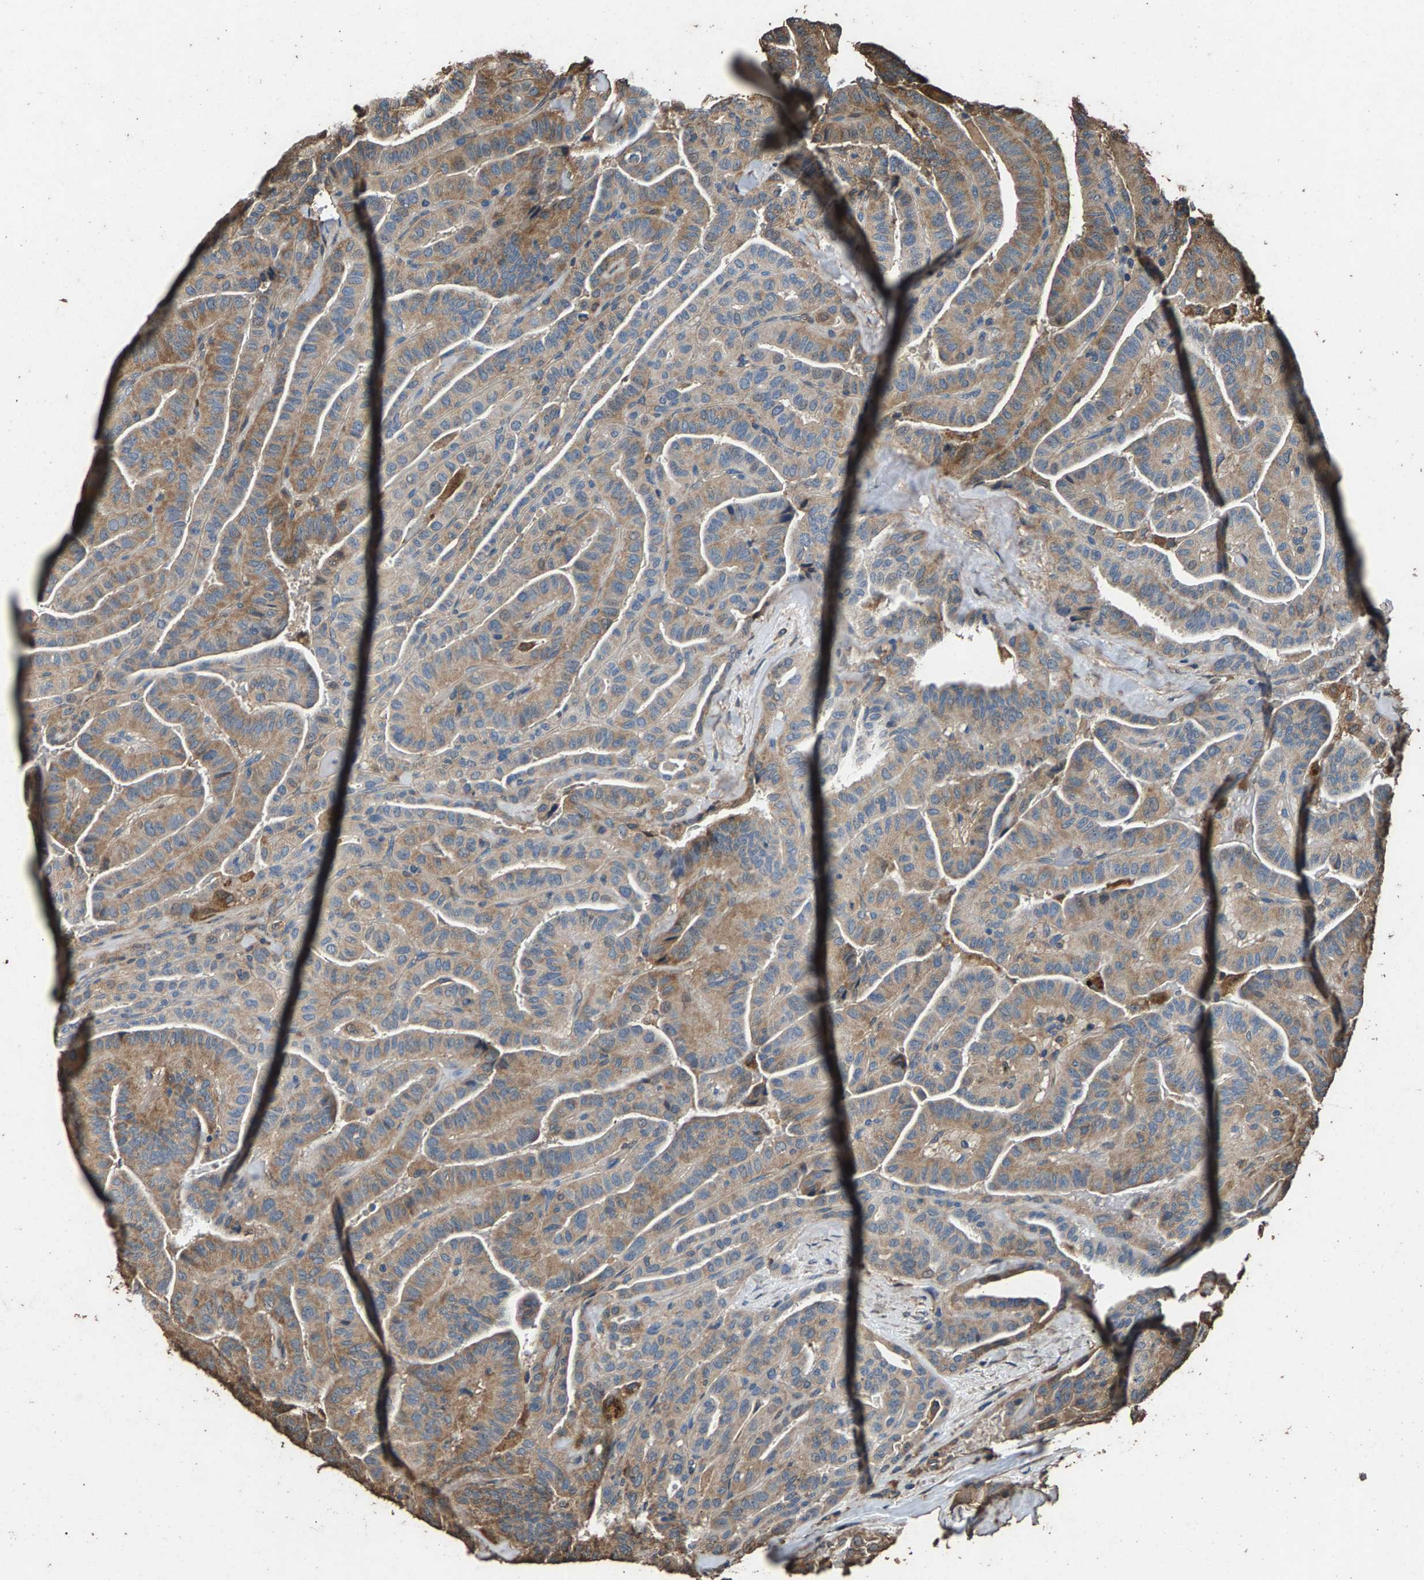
{"staining": {"intensity": "moderate", "quantity": ">75%", "location": "cytoplasmic/membranous"}, "tissue": "thyroid cancer", "cell_type": "Tumor cells", "image_type": "cancer", "snomed": [{"axis": "morphology", "description": "Papillary adenocarcinoma, NOS"}, {"axis": "topography", "description": "Thyroid gland"}], "caption": "IHC photomicrograph of neoplastic tissue: thyroid cancer stained using immunohistochemistry shows medium levels of moderate protein expression localized specifically in the cytoplasmic/membranous of tumor cells, appearing as a cytoplasmic/membranous brown color.", "gene": "MRPL27", "patient": {"sex": "male", "age": 77}}